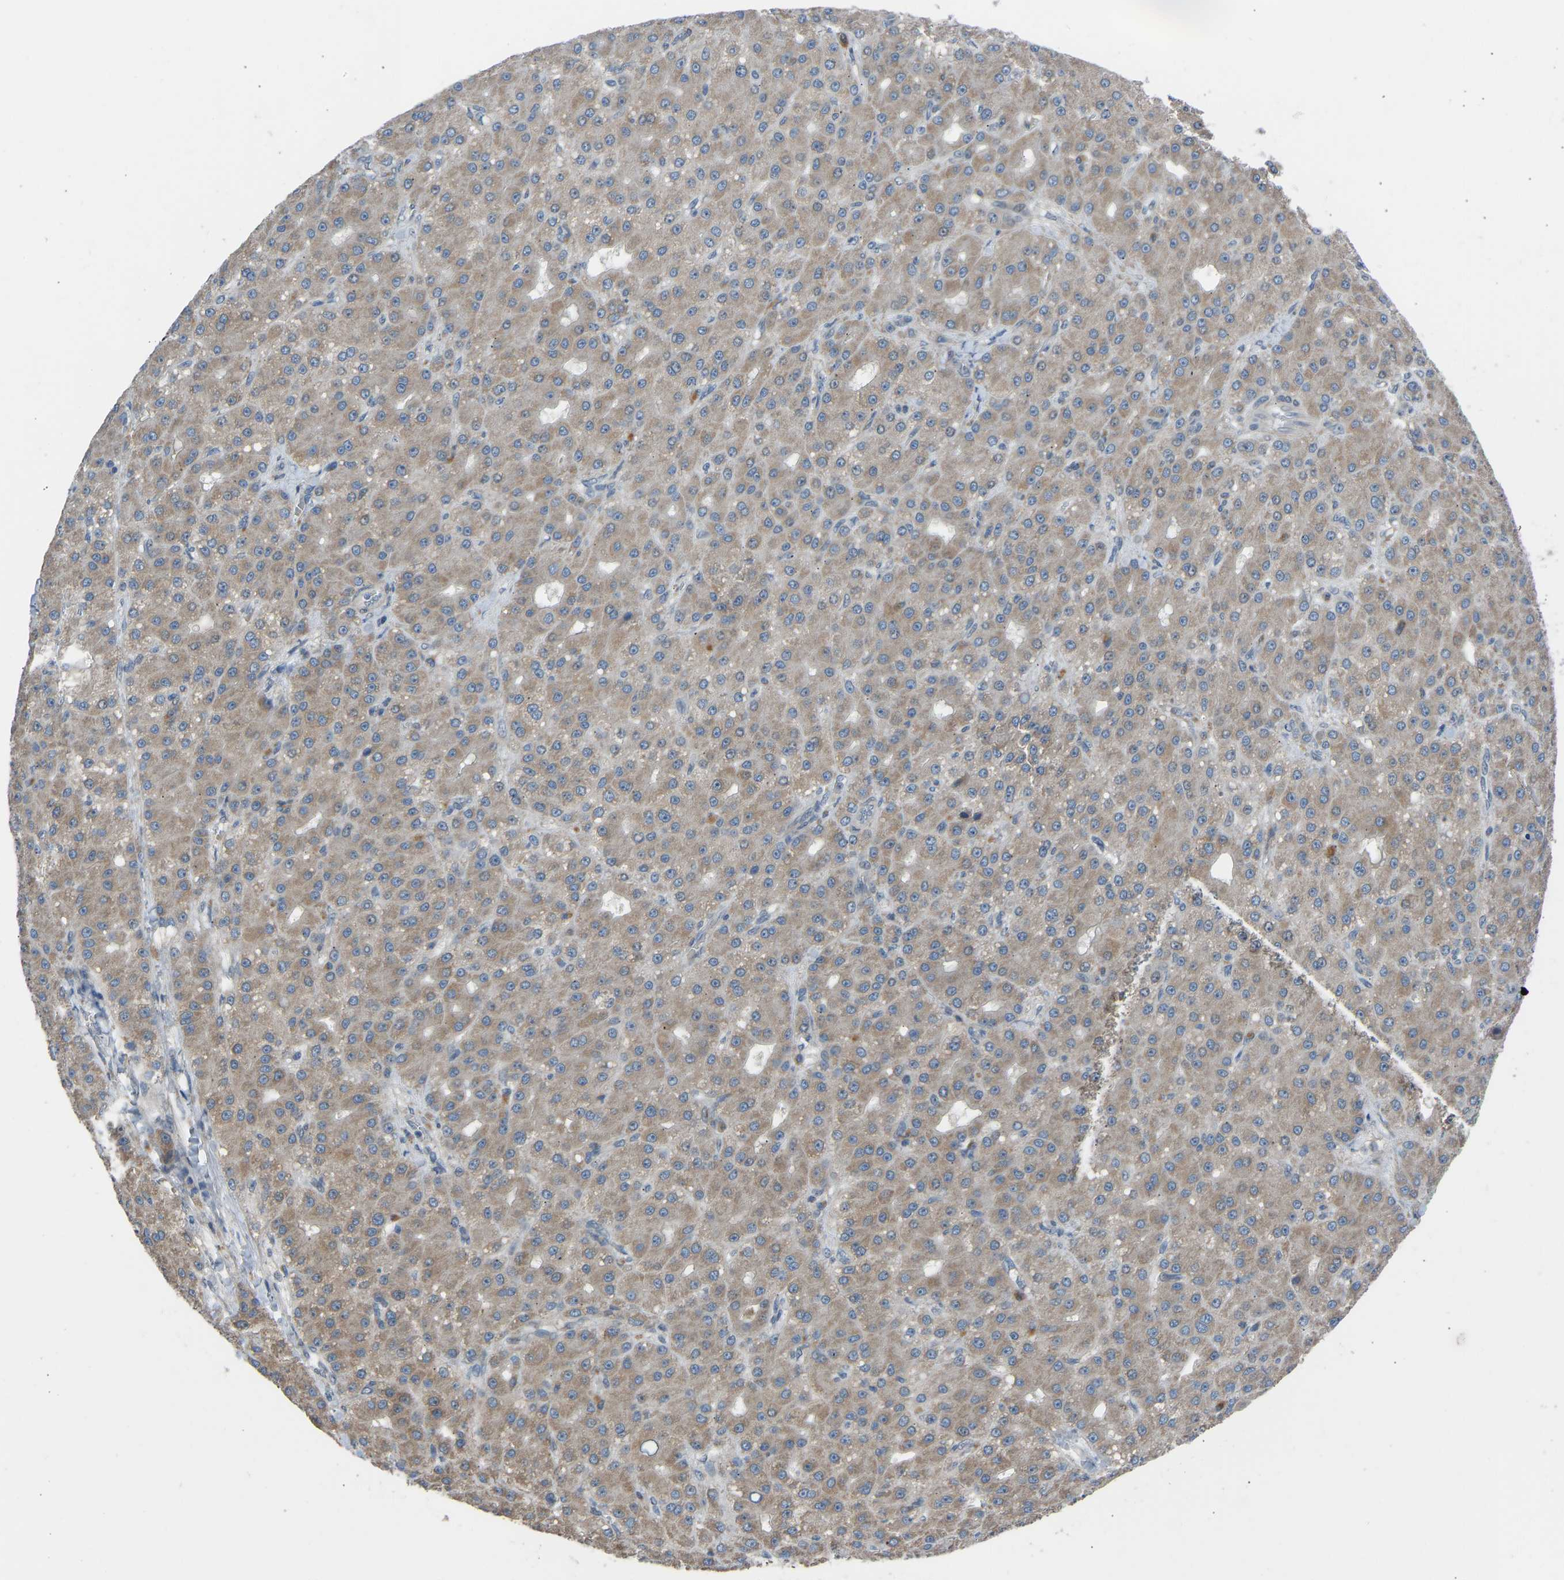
{"staining": {"intensity": "moderate", "quantity": ">75%", "location": "cytoplasmic/membranous"}, "tissue": "liver cancer", "cell_type": "Tumor cells", "image_type": "cancer", "snomed": [{"axis": "morphology", "description": "Carcinoma, Hepatocellular, NOS"}, {"axis": "topography", "description": "Liver"}], "caption": "Tumor cells display moderate cytoplasmic/membranous staining in approximately >75% of cells in liver cancer (hepatocellular carcinoma).", "gene": "CDK2AP1", "patient": {"sex": "male", "age": 67}}